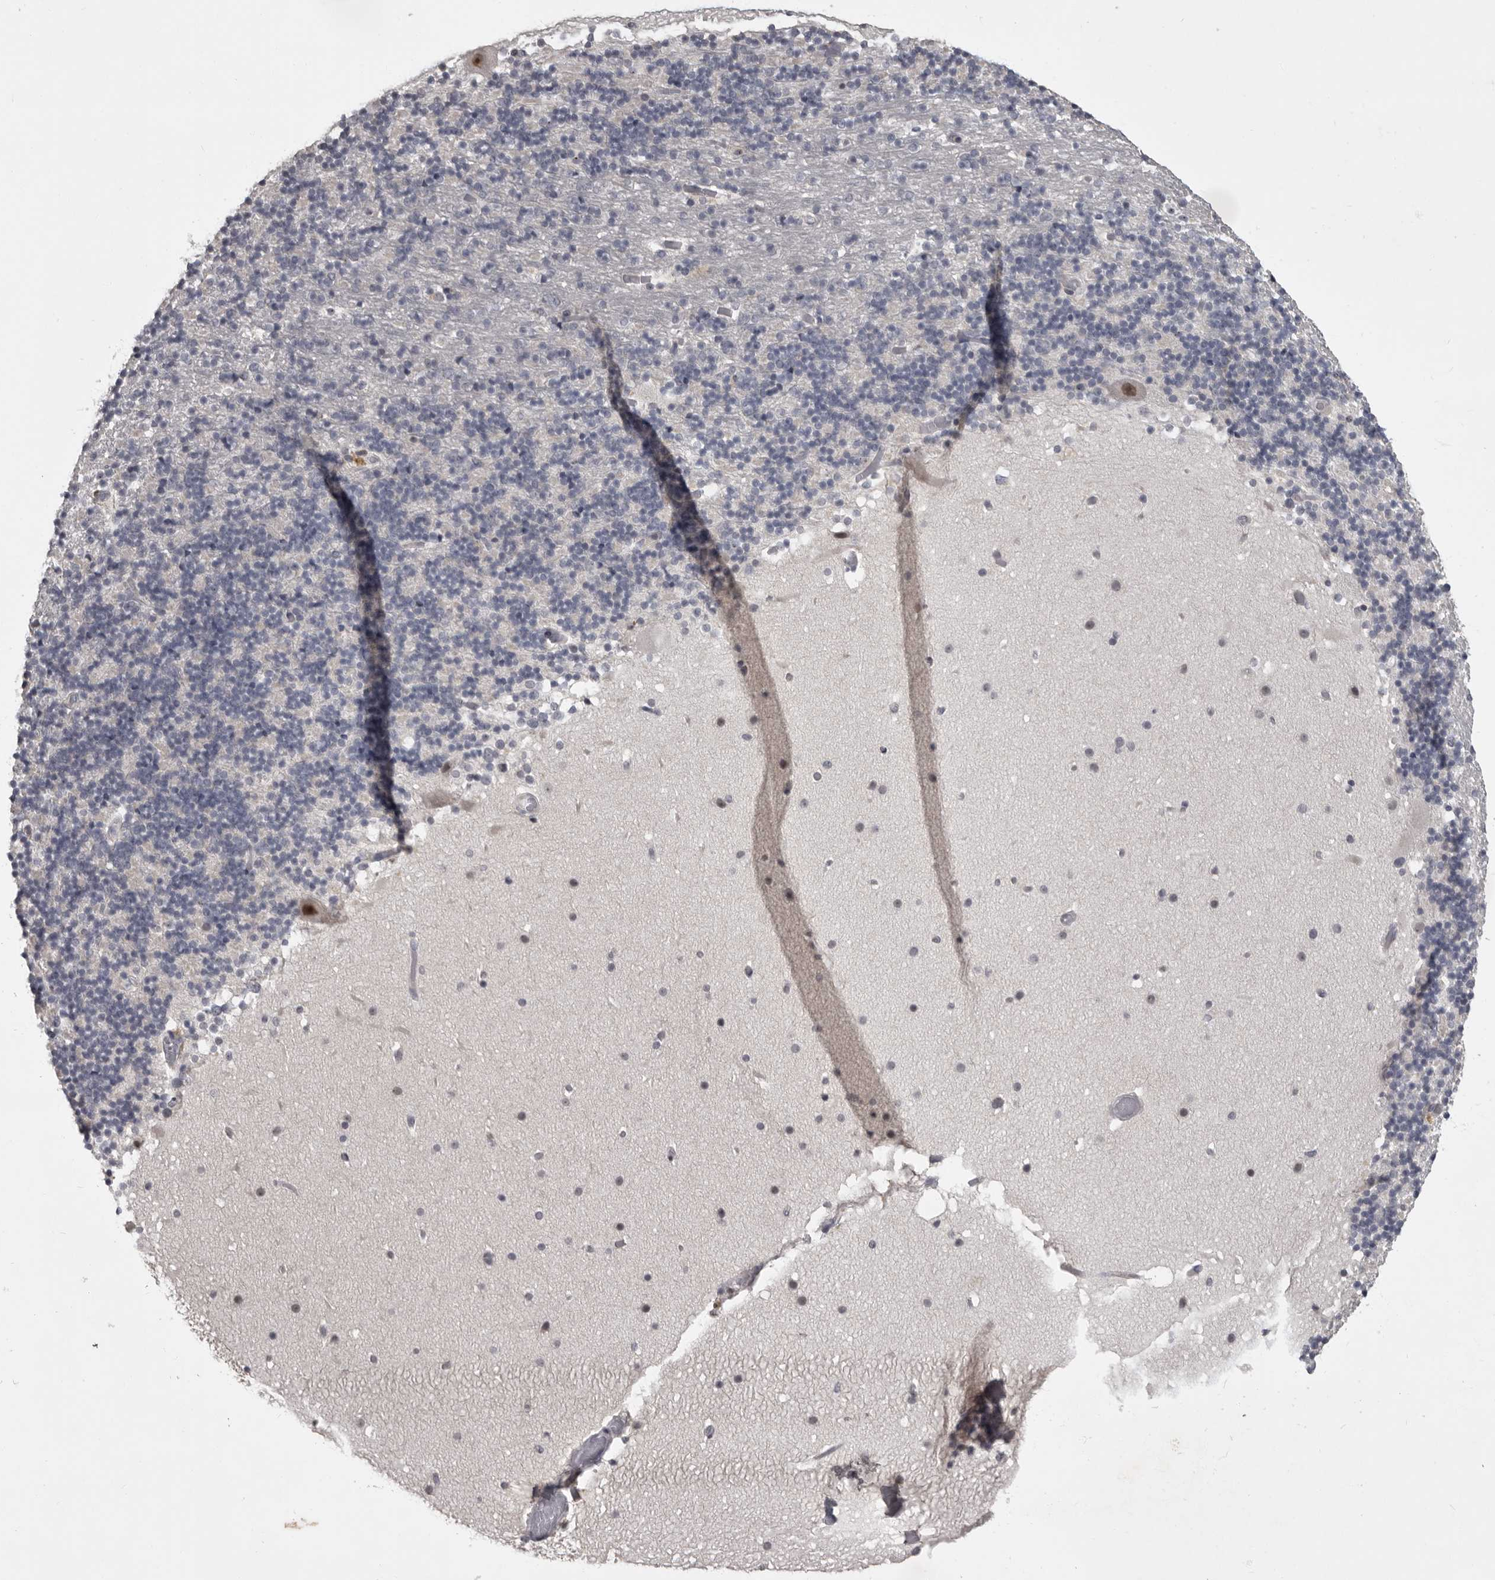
{"staining": {"intensity": "negative", "quantity": "none", "location": "none"}, "tissue": "cerebellum", "cell_type": "Cells in granular layer", "image_type": "normal", "snomed": [{"axis": "morphology", "description": "Normal tissue, NOS"}, {"axis": "topography", "description": "Cerebellum"}], "caption": "Cells in granular layer show no significant protein expression in unremarkable cerebellum.", "gene": "MRTO4", "patient": {"sex": "male", "age": 57}}